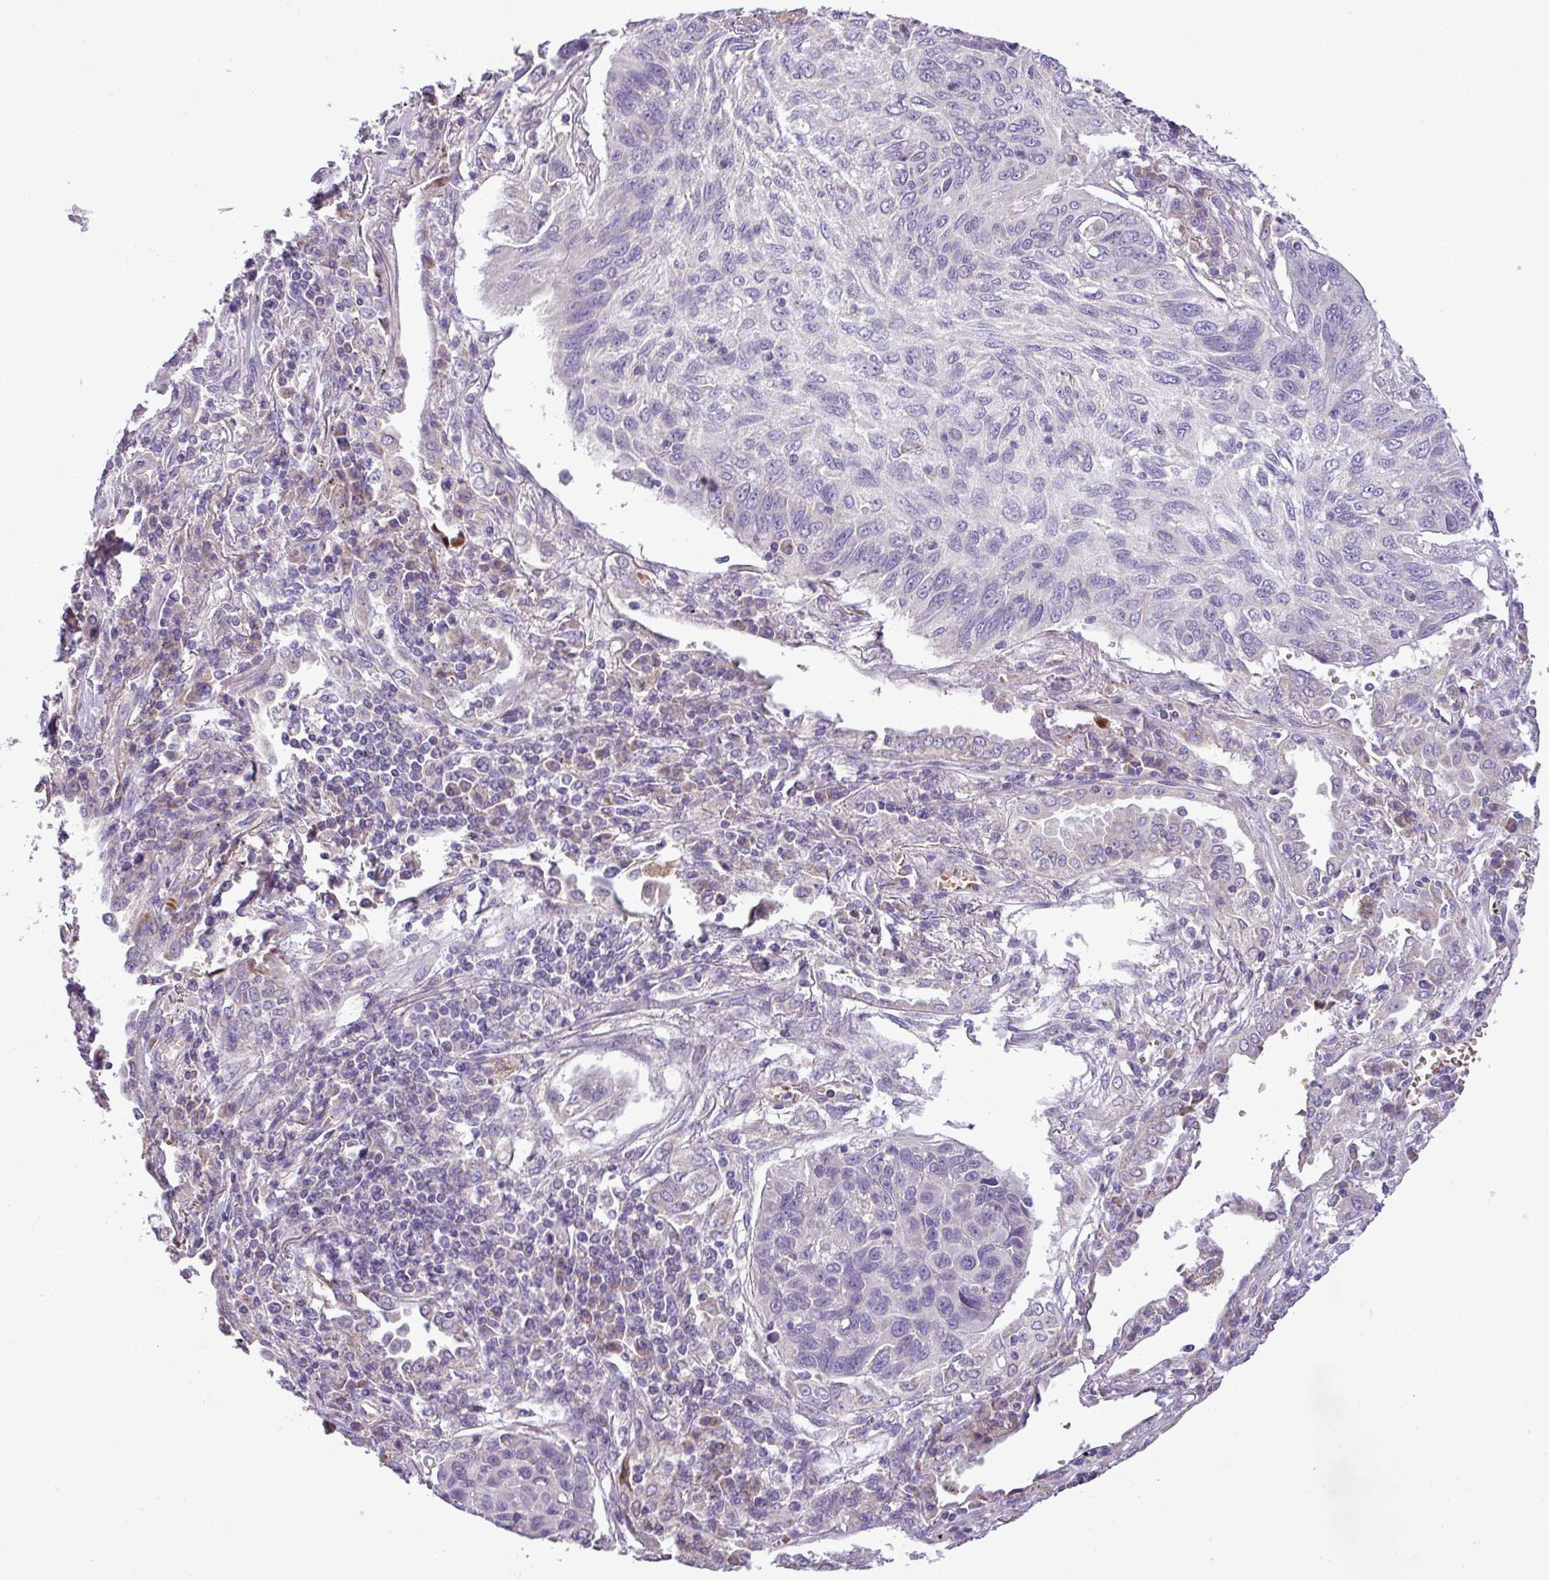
{"staining": {"intensity": "negative", "quantity": "none", "location": "none"}, "tissue": "lung cancer", "cell_type": "Tumor cells", "image_type": "cancer", "snomed": [{"axis": "morphology", "description": "Squamous cell carcinoma, NOS"}, {"axis": "topography", "description": "Lung"}], "caption": "Immunohistochemical staining of lung cancer (squamous cell carcinoma) demonstrates no significant expression in tumor cells. Brightfield microscopy of immunohistochemistry stained with DAB (brown) and hematoxylin (blue), captured at high magnification.", "gene": "FAM183A", "patient": {"sex": "female", "age": 66}}